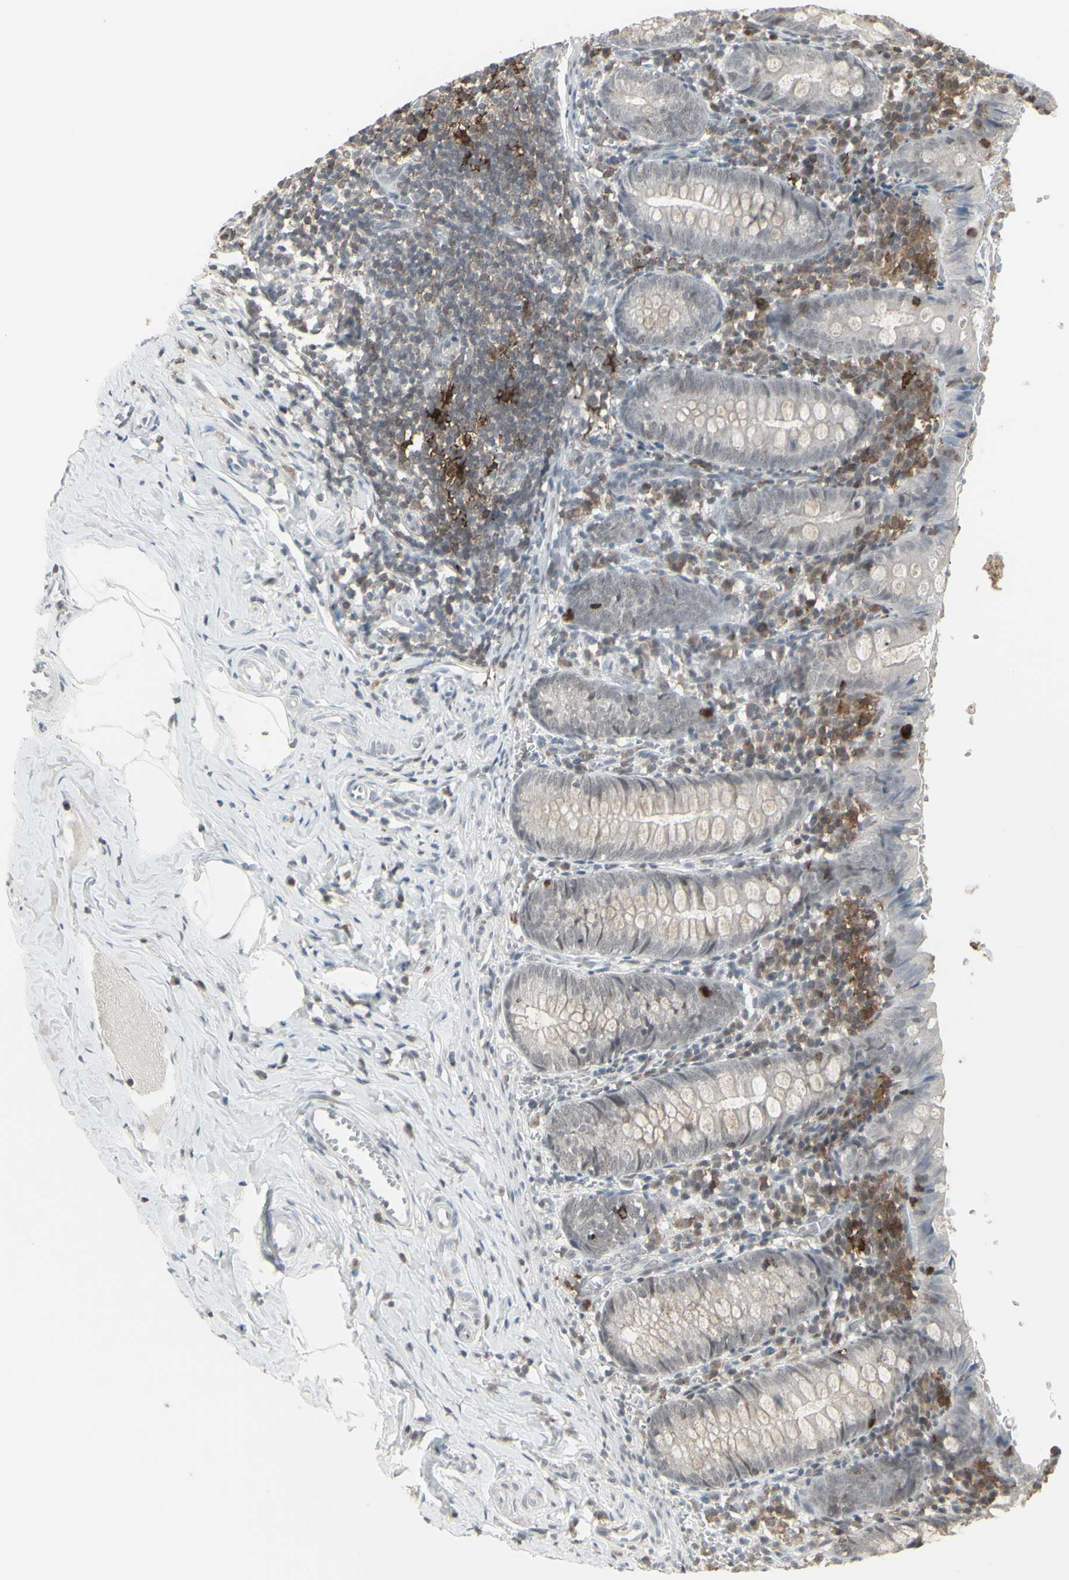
{"staining": {"intensity": "moderate", "quantity": "<25%", "location": "cytoplasmic/membranous"}, "tissue": "appendix", "cell_type": "Glandular cells", "image_type": "normal", "snomed": [{"axis": "morphology", "description": "Normal tissue, NOS"}, {"axis": "topography", "description": "Appendix"}], "caption": "IHC micrograph of benign appendix: human appendix stained using immunohistochemistry demonstrates low levels of moderate protein expression localized specifically in the cytoplasmic/membranous of glandular cells, appearing as a cytoplasmic/membranous brown color.", "gene": "SAMSN1", "patient": {"sex": "female", "age": 10}}